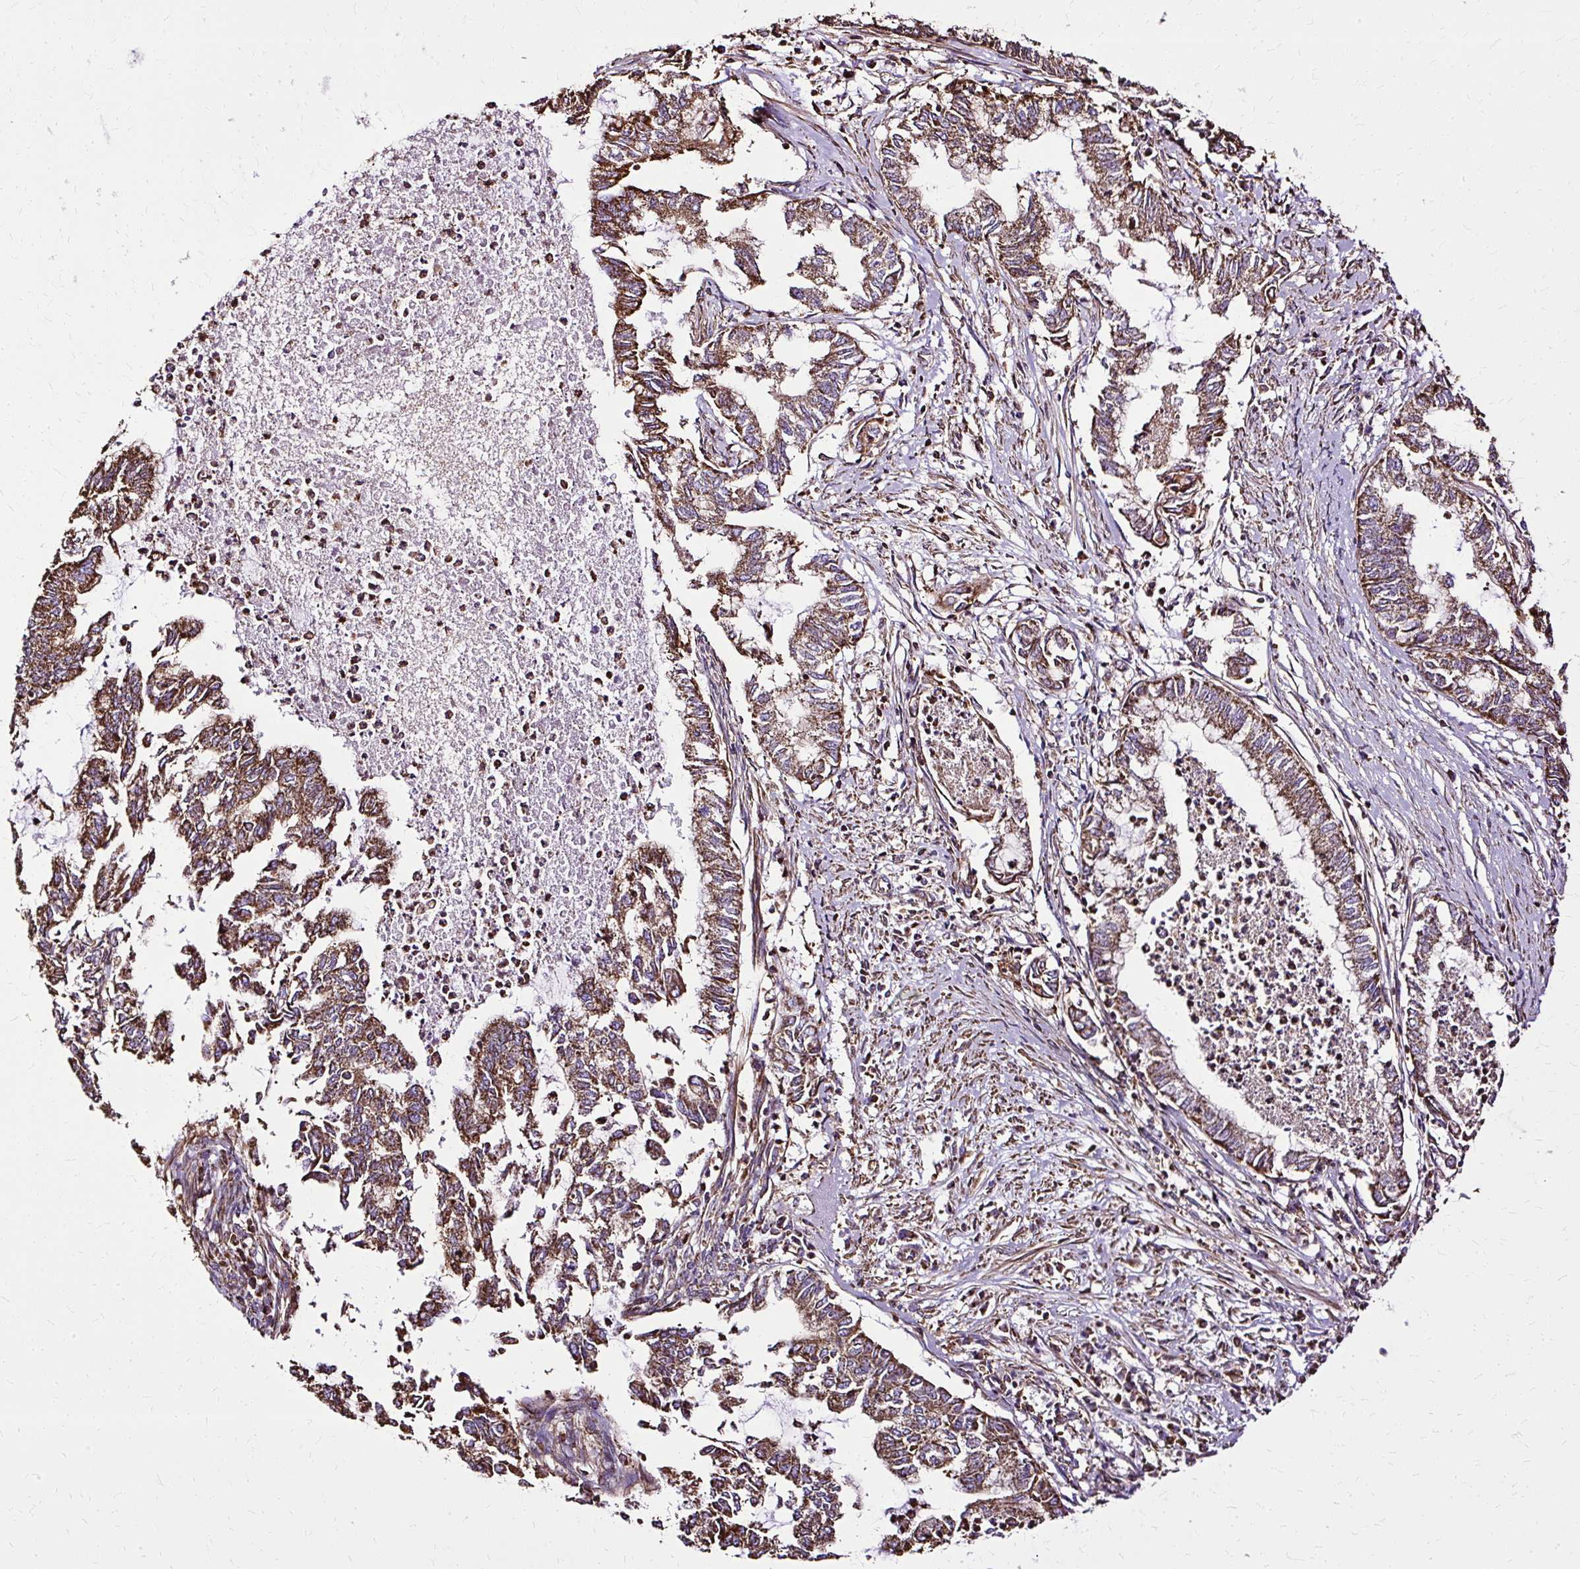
{"staining": {"intensity": "strong", "quantity": ">75%", "location": "cytoplasmic/membranous"}, "tissue": "endometrial cancer", "cell_type": "Tumor cells", "image_type": "cancer", "snomed": [{"axis": "morphology", "description": "Adenocarcinoma, NOS"}, {"axis": "topography", "description": "Endometrium"}], "caption": "Human endometrial cancer stained for a protein (brown) reveals strong cytoplasmic/membranous positive staining in about >75% of tumor cells.", "gene": "KLHL11", "patient": {"sex": "female", "age": 79}}